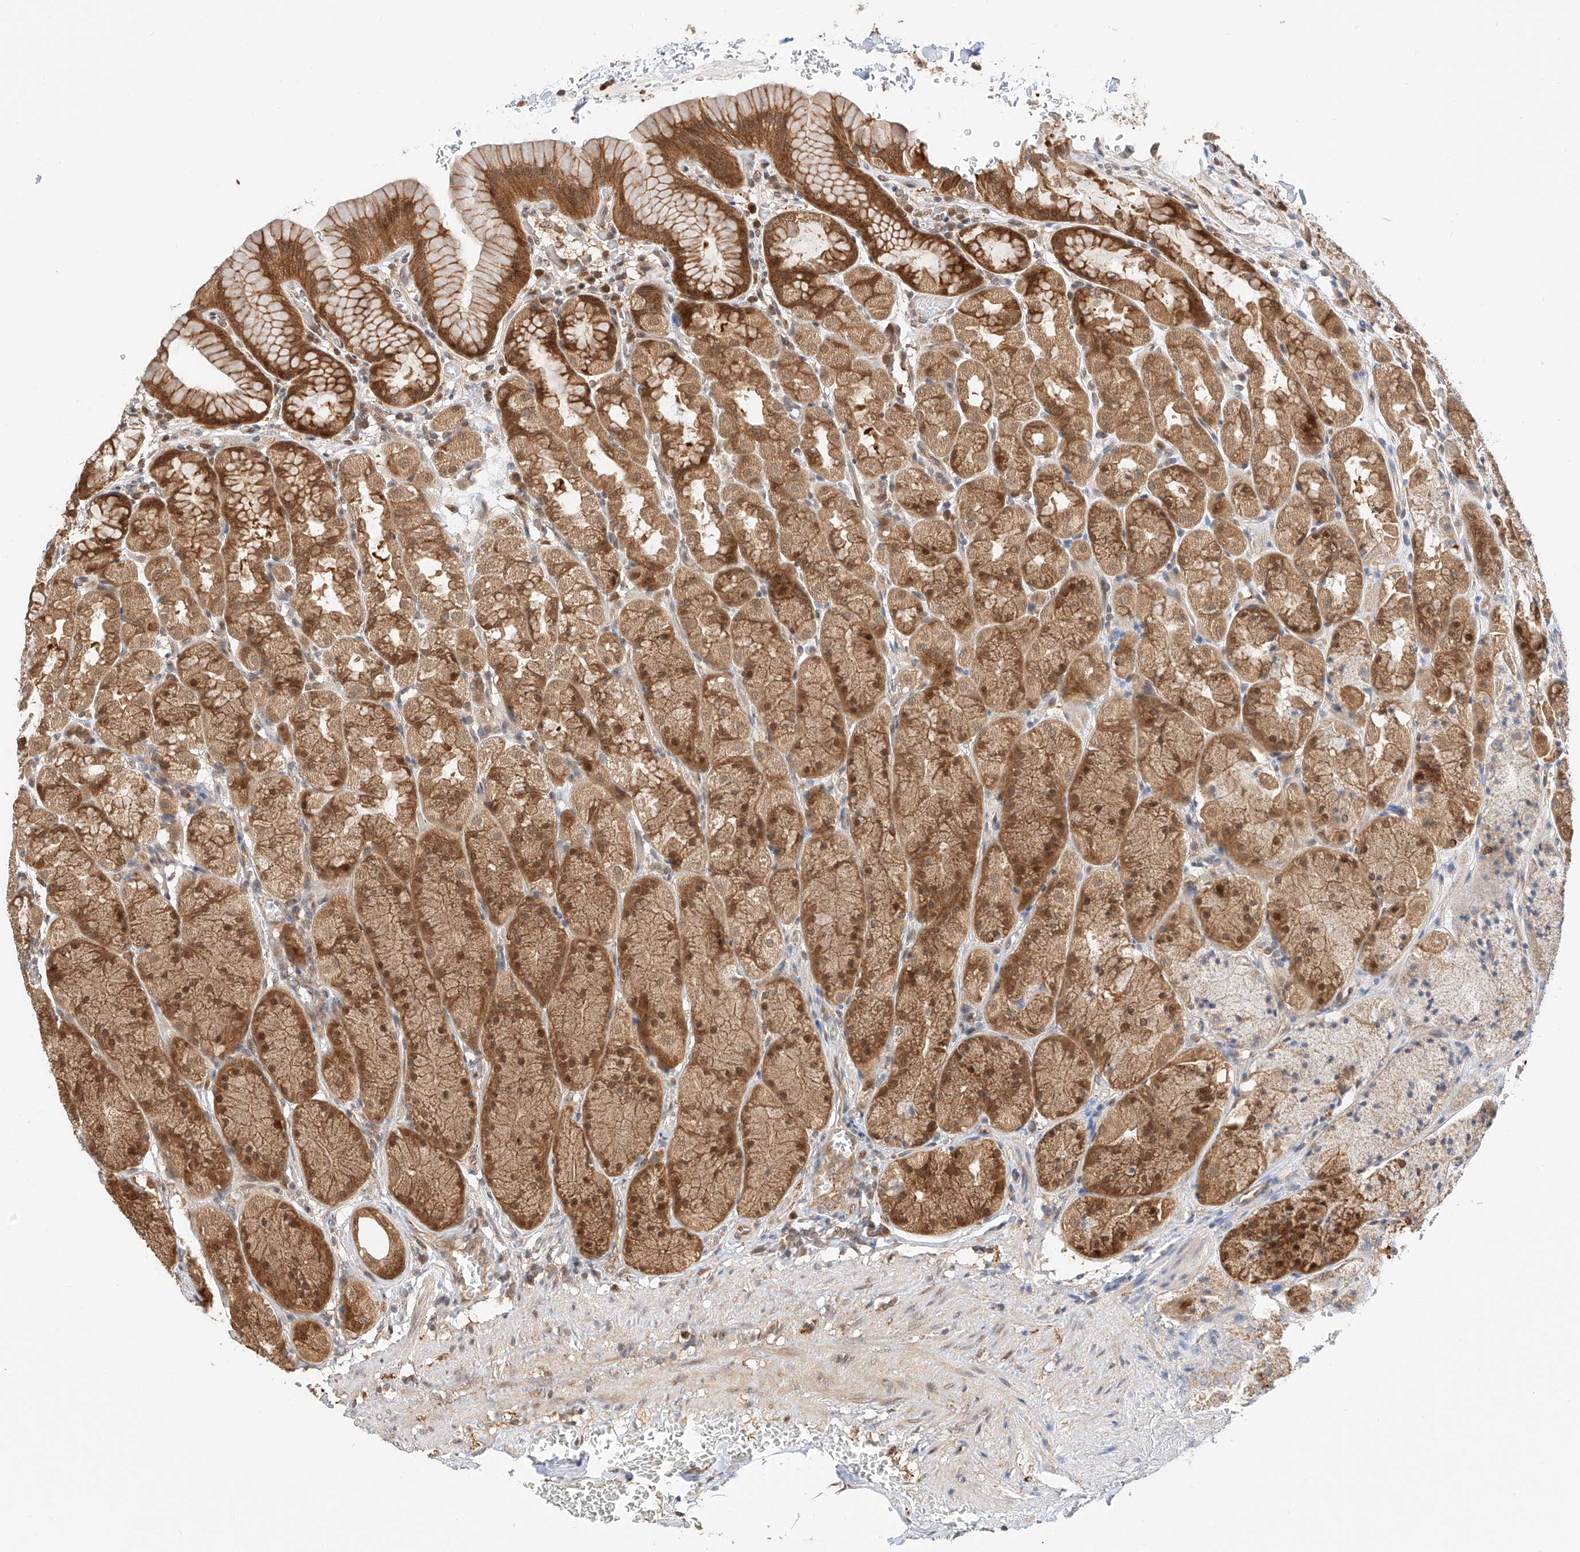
{"staining": {"intensity": "moderate", "quantity": ">75%", "location": "cytoplasmic/membranous,nuclear"}, "tissue": "stomach", "cell_type": "Glandular cells", "image_type": "normal", "snomed": [{"axis": "morphology", "description": "Normal tissue, NOS"}, {"axis": "topography", "description": "Stomach"}], "caption": "The immunohistochemical stain labels moderate cytoplasmic/membranous,nuclear expression in glandular cells of unremarkable stomach.", "gene": "EIF4H", "patient": {"sex": "male", "age": 42}}